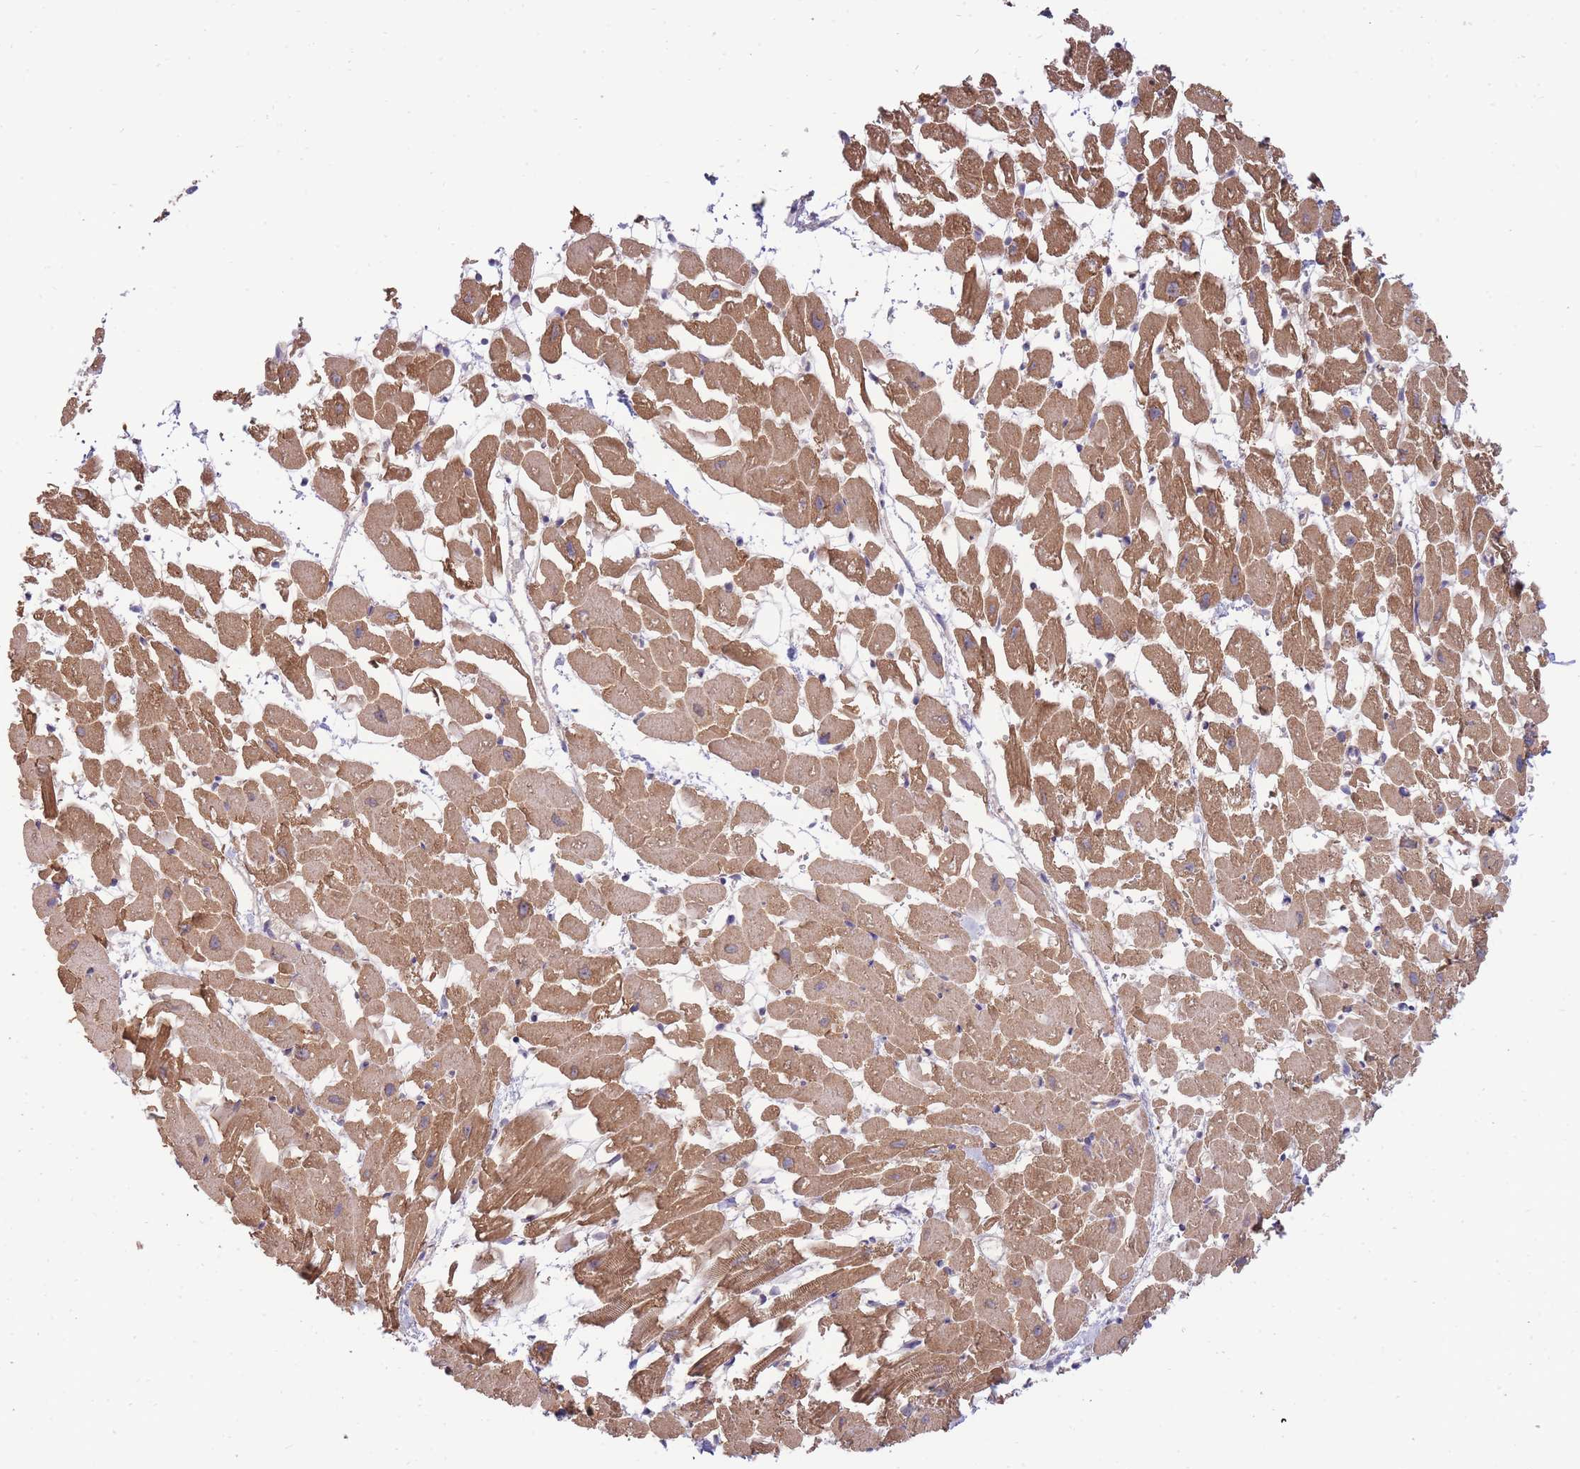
{"staining": {"intensity": "moderate", "quantity": ">75%", "location": "cytoplasmic/membranous"}, "tissue": "heart muscle", "cell_type": "Cardiomyocytes", "image_type": "normal", "snomed": [{"axis": "morphology", "description": "Normal tissue, NOS"}, {"axis": "topography", "description": "Heart"}], "caption": "Heart muscle was stained to show a protein in brown. There is medium levels of moderate cytoplasmic/membranous staining in approximately >75% of cardiomyocytes. (Brightfield microscopy of DAB IHC at high magnification).", "gene": "SMC6", "patient": {"sex": "female", "age": 64}}